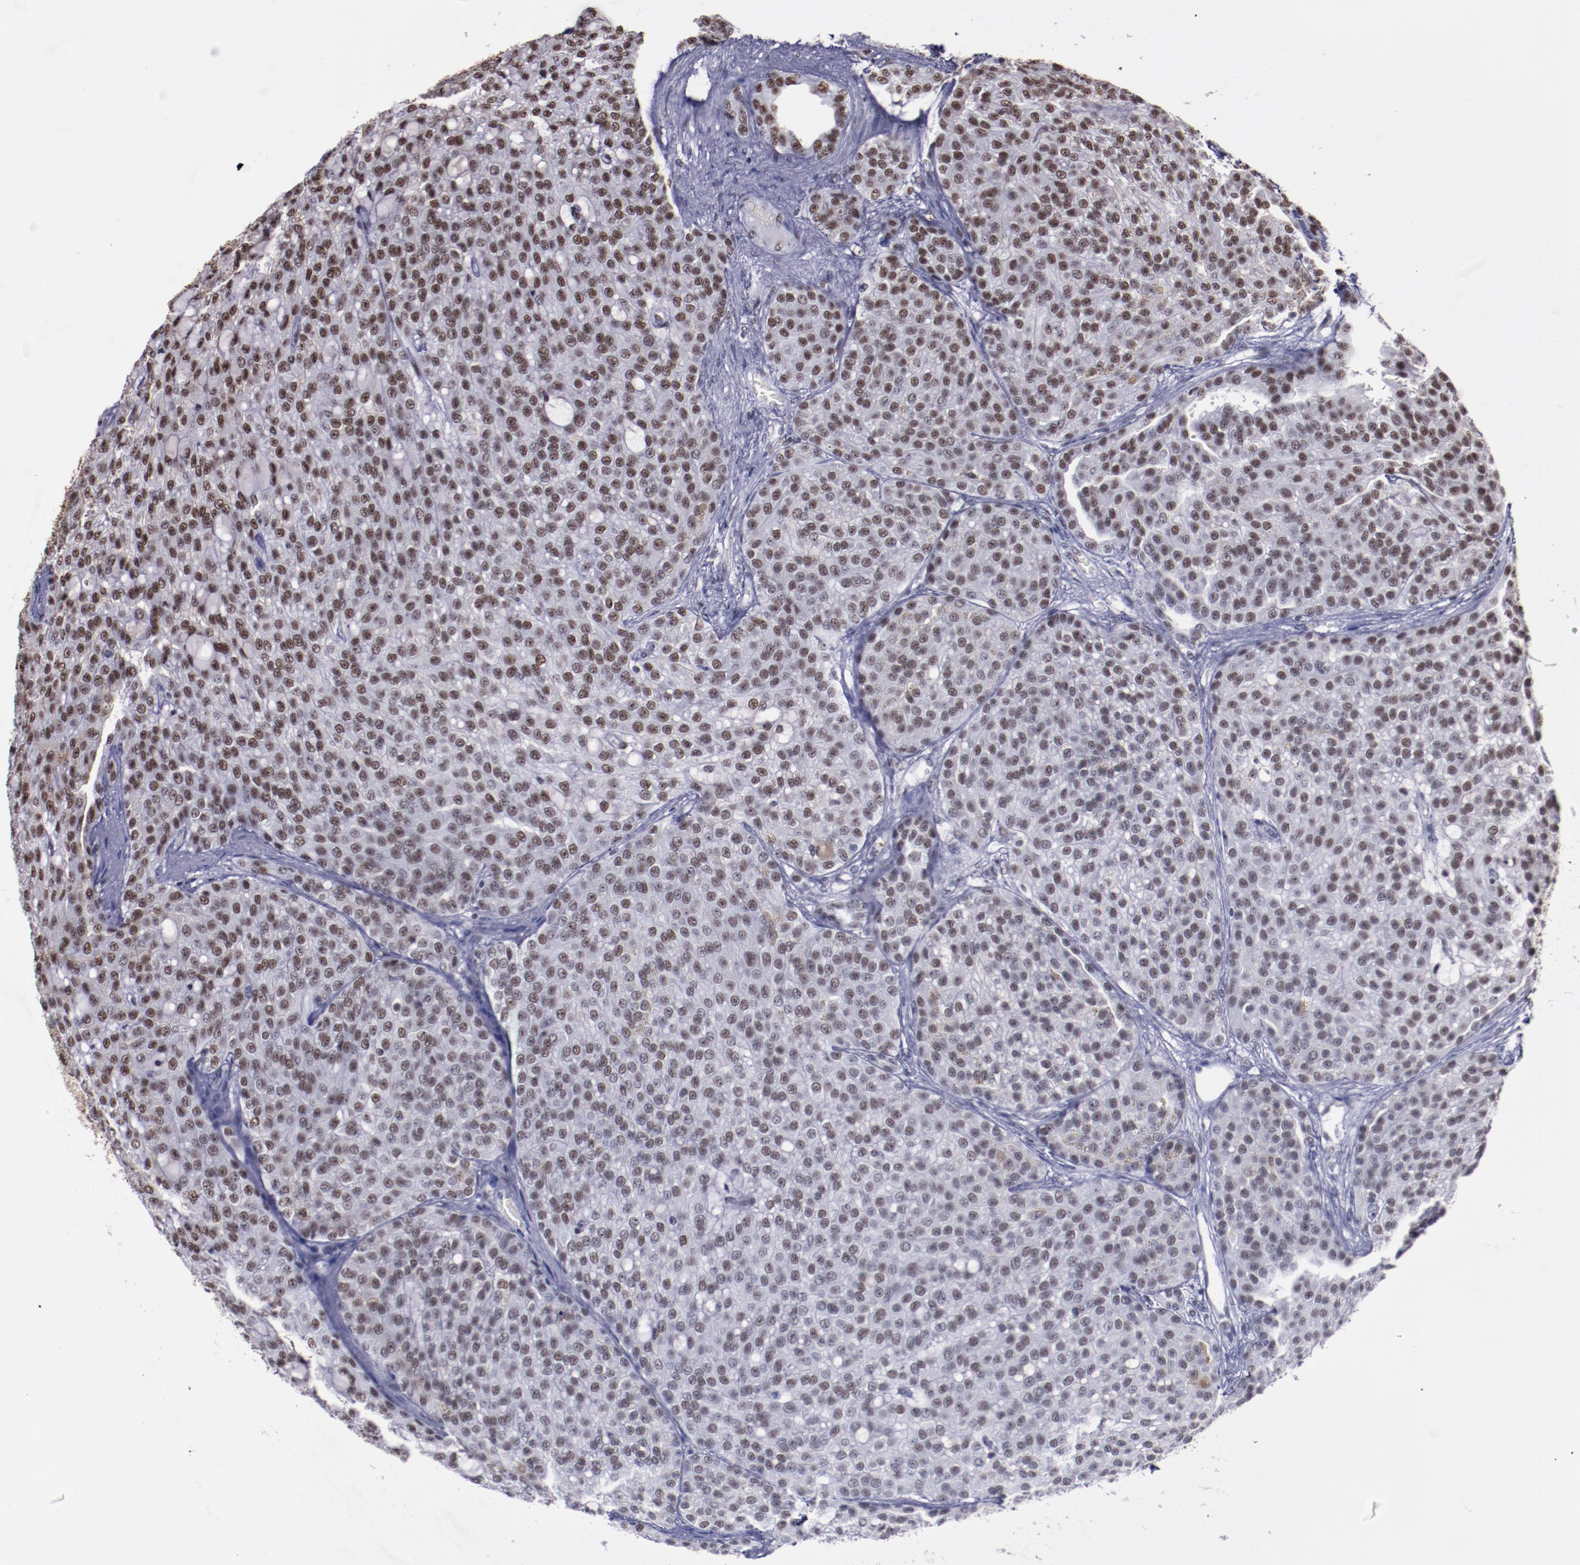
{"staining": {"intensity": "weak", "quantity": ">75%", "location": "nuclear"}, "tissue": "renal cancer", "cell_type": "Tumor cells", "image_type": "cancer", "snomed": [{"axis": "morphology", "description": "Adenocarcinoma, NOS"}, {"axis": "topography", "description": "Kidney"}], "caption": "An immunohistochemistry image of tumor tissue is shown. Protein staining in brown labels weak nuclear positivity in adenocarcinoma (renal) within tumor cells.", "gene": "PPP4R3A", "patient": {"sex": "male", "age": 63}}